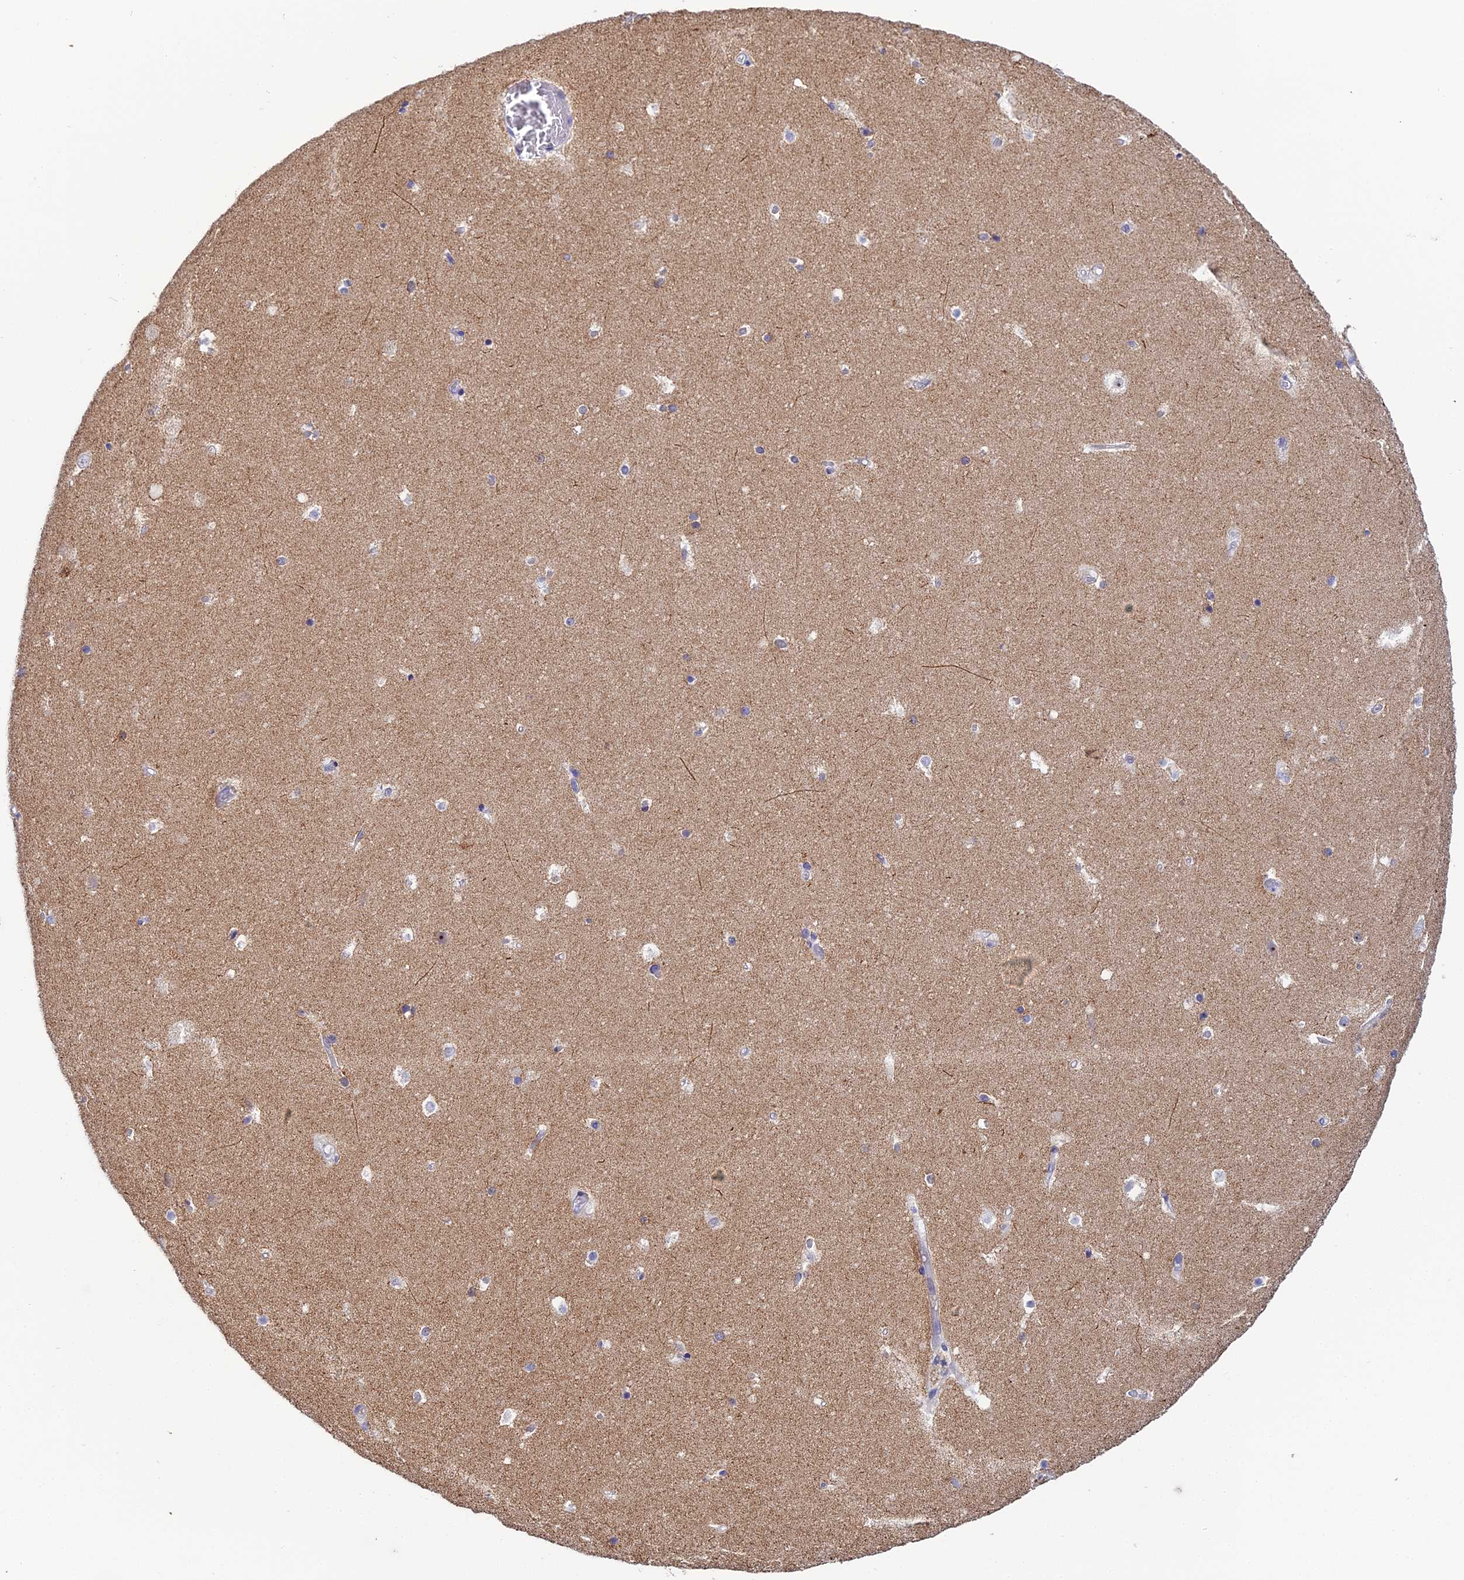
{"staining": {"intensity": "negative", "quantity": "none", "location": "none"}, "tissue": "hippocampus", "cell_type": "Glial cells", "image_type": "normal", "snomed": [{"axis": "morphology", "description": "Normal tissue, NOS"}, {"axis": "topography", "description": "Hippocampus"}], "caption": "High power microscopy image of an immunohistochemistry micrograph of normal hippocampus, revealing no significant positivity in glial cells.", "gene": "PLPP4", "patient": {"sex": "female", "age": 52}}